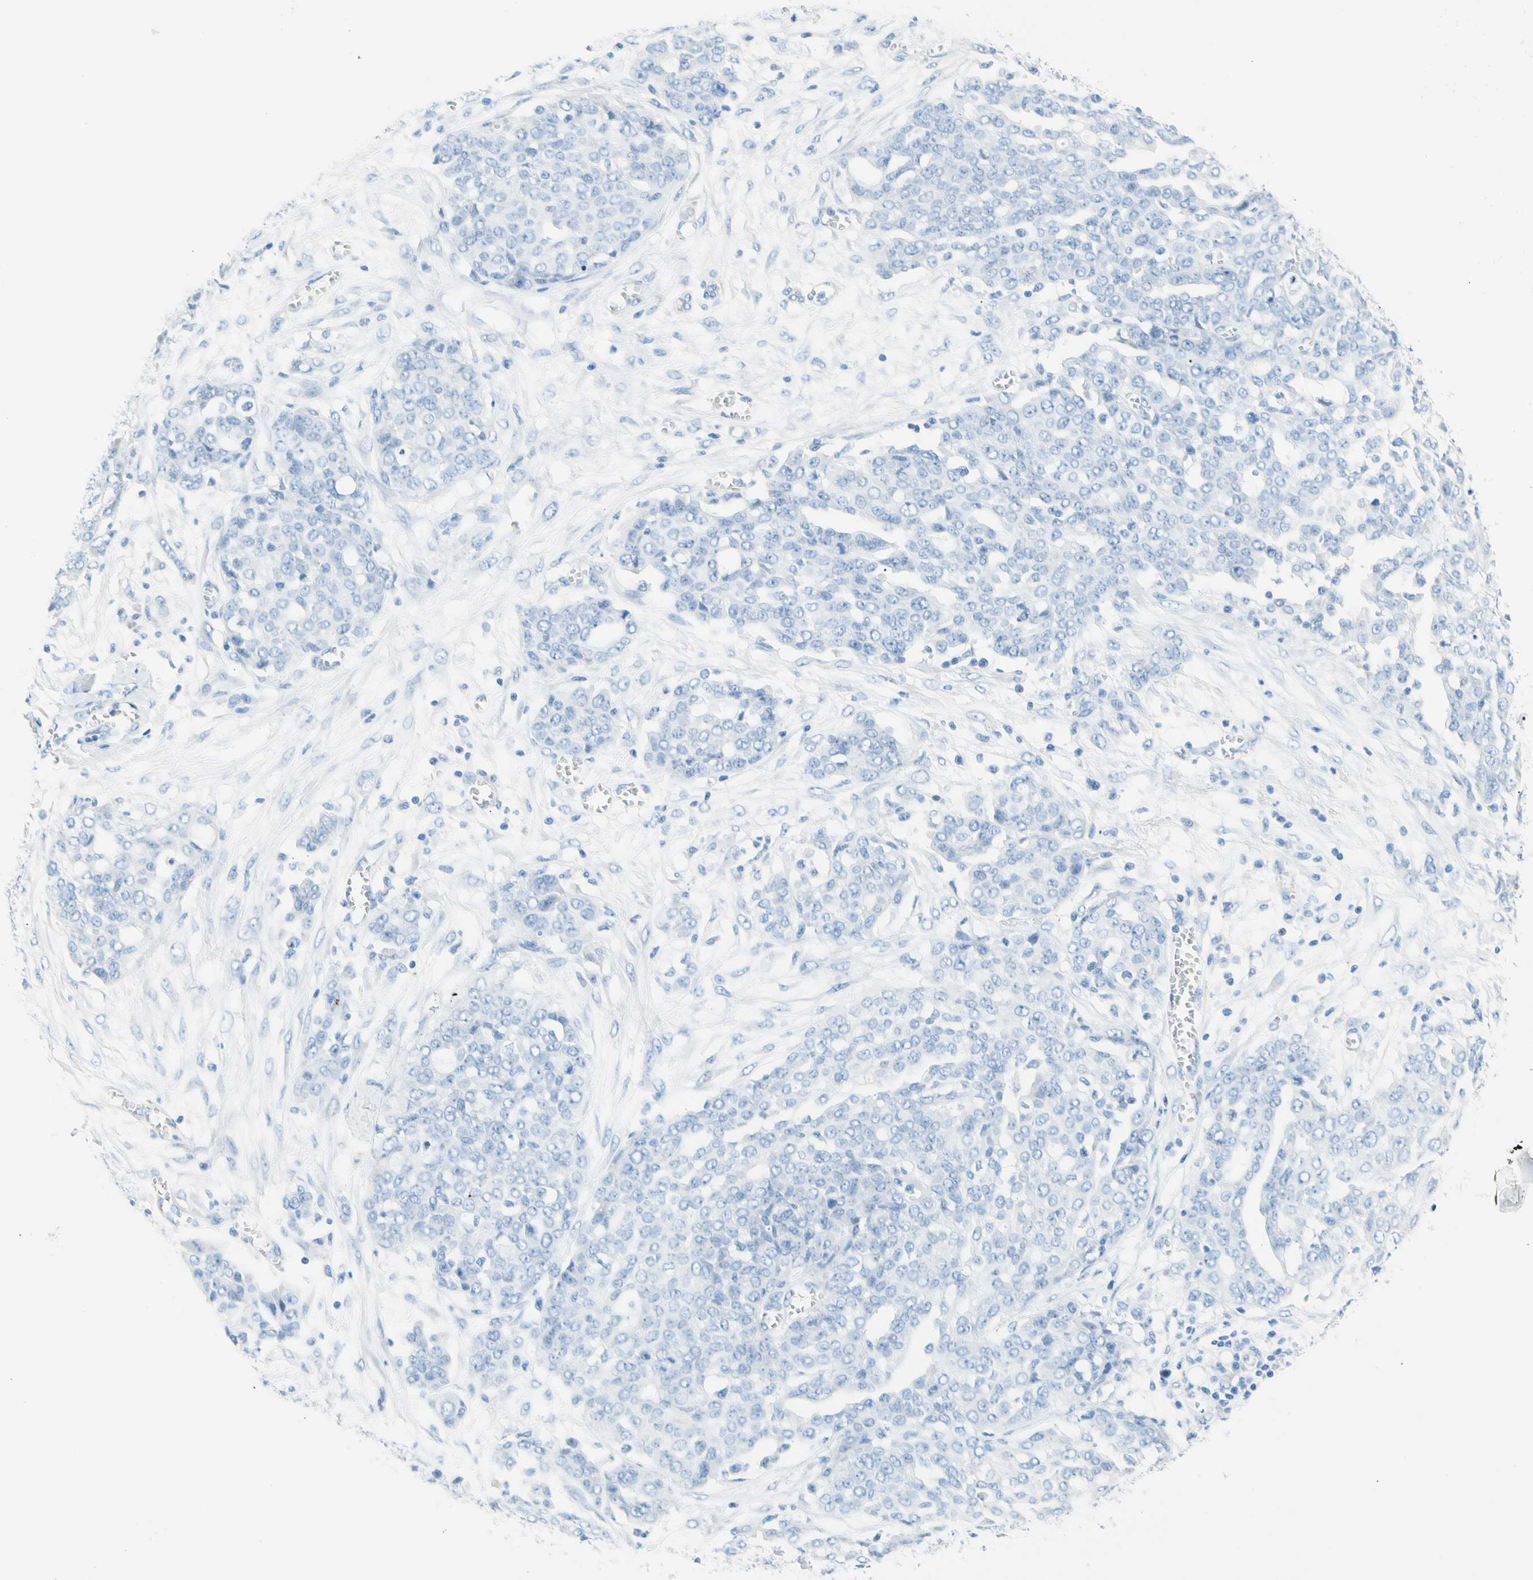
{"staining": {"intensity": "negative", "quantity": "none", "location": "none"}, "tissue": "ovarian cancer", "cell_type": "Tumor cells", "image_type": "cancer", "snomed": [{"axis": "morphology", "description": "Cystadenocarcinoma, serous, NOS"}, {"axis": "topography", "description": "Soft tissue"}, {"axis": "topography", "description": "Ovary"}], "caption": "Tumor cells show no significant protein staining in ovarian serous cystadenocarcinoma.", "gene": "CEL", "patient": {"sex": "female", "age": 57}}